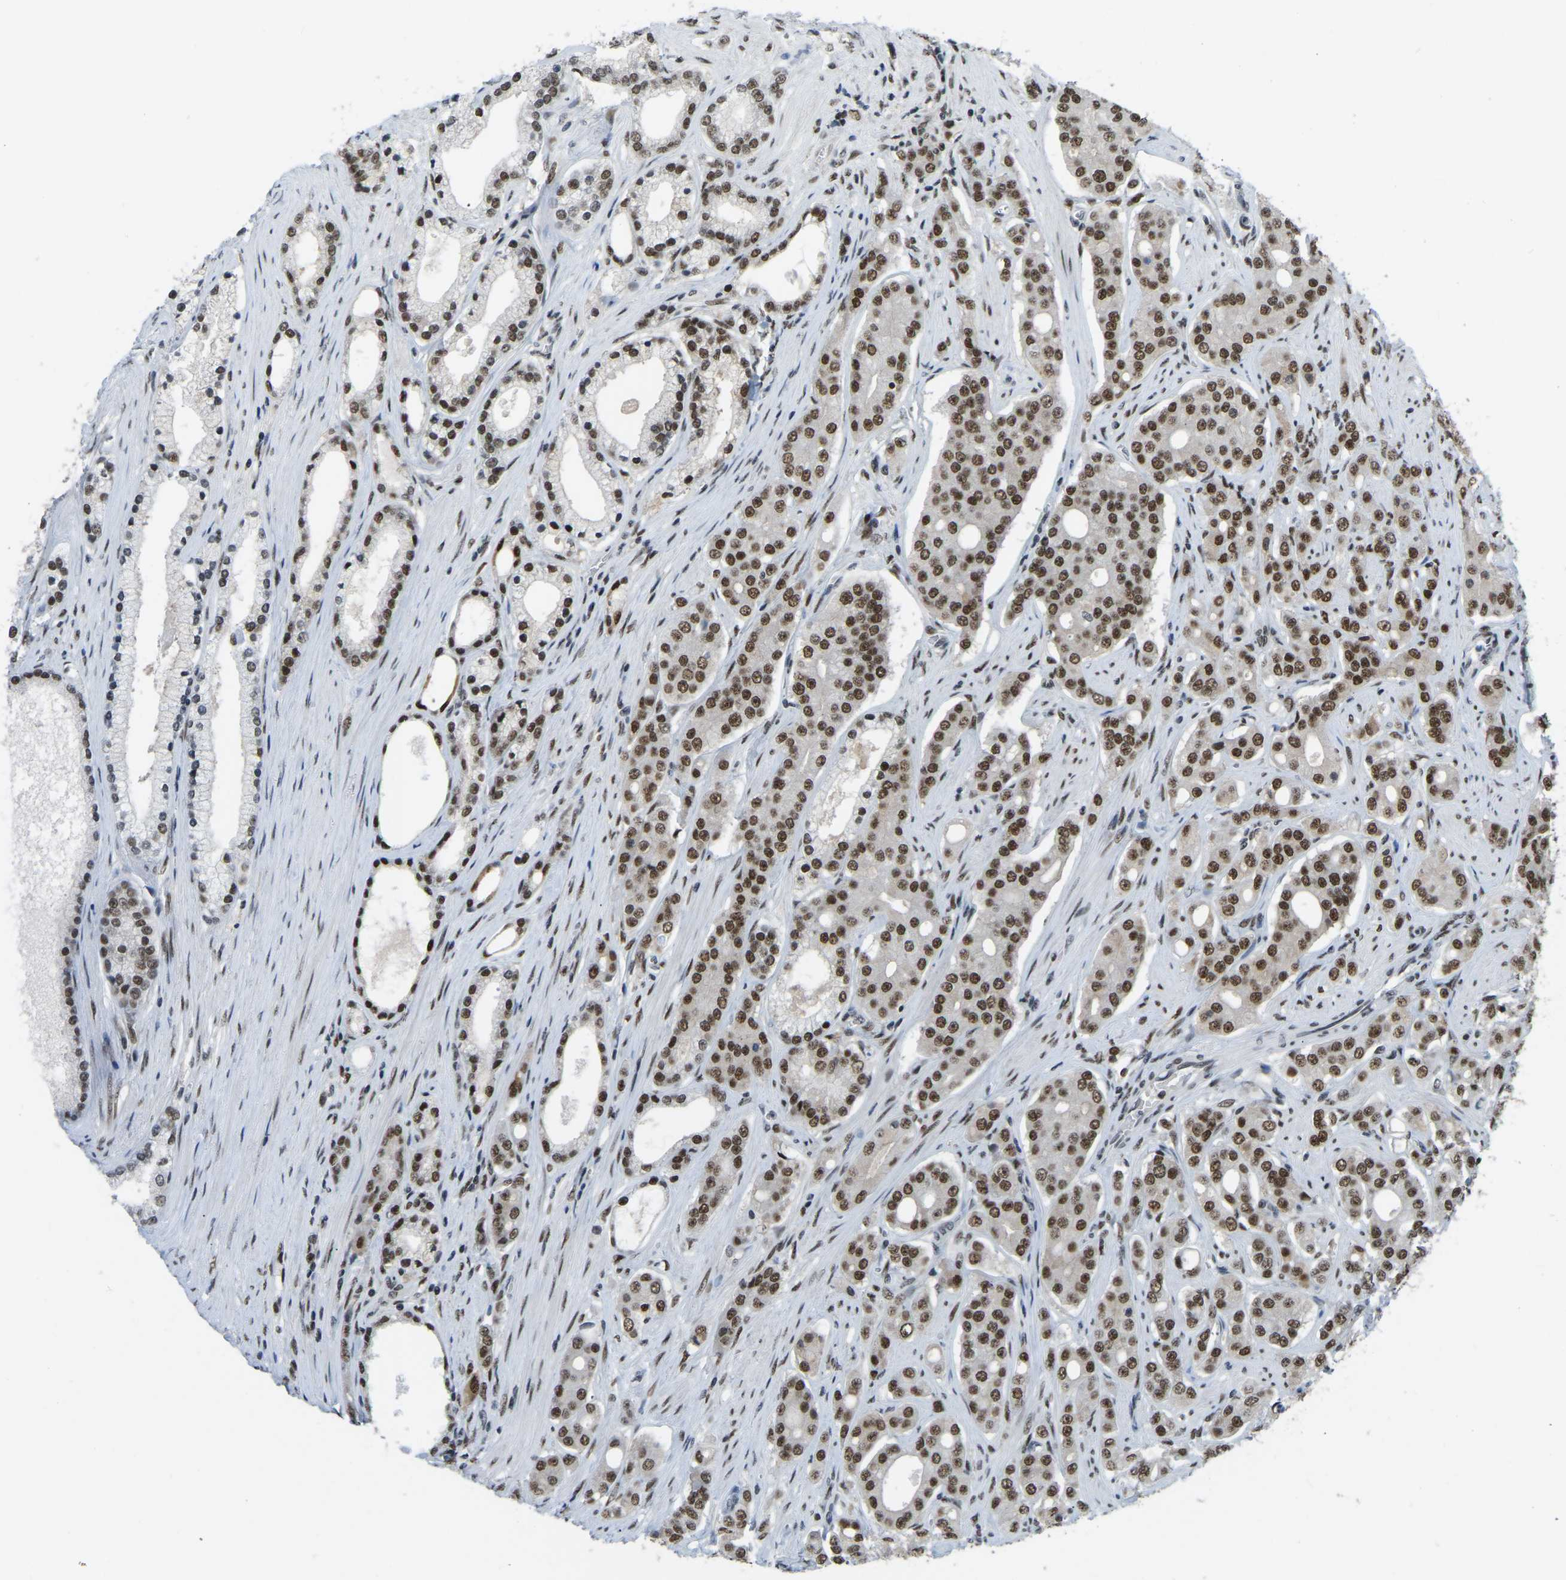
{"staining": {"intensity": "moderate", "quantity": ">75%", "location": "nuclear"}, "tissue": "prostate cancer", "cell_type": "Tumor cells", "image_type": "cancer", "snomed": [{"axis": "morphology", "description": "Adenocarcinoma, High grade"}, {"axis": "topography", "description": "Prostate"}], "caption": "Prostate cancer (adenocarcinoma (high-grade)) stained with DAB IHC shows medium levels of moderate nuclear expression in approximately >75% of tumor cells.", "gene": "TBL1XR1", "patient": {"sex": "male", "age": 71}}